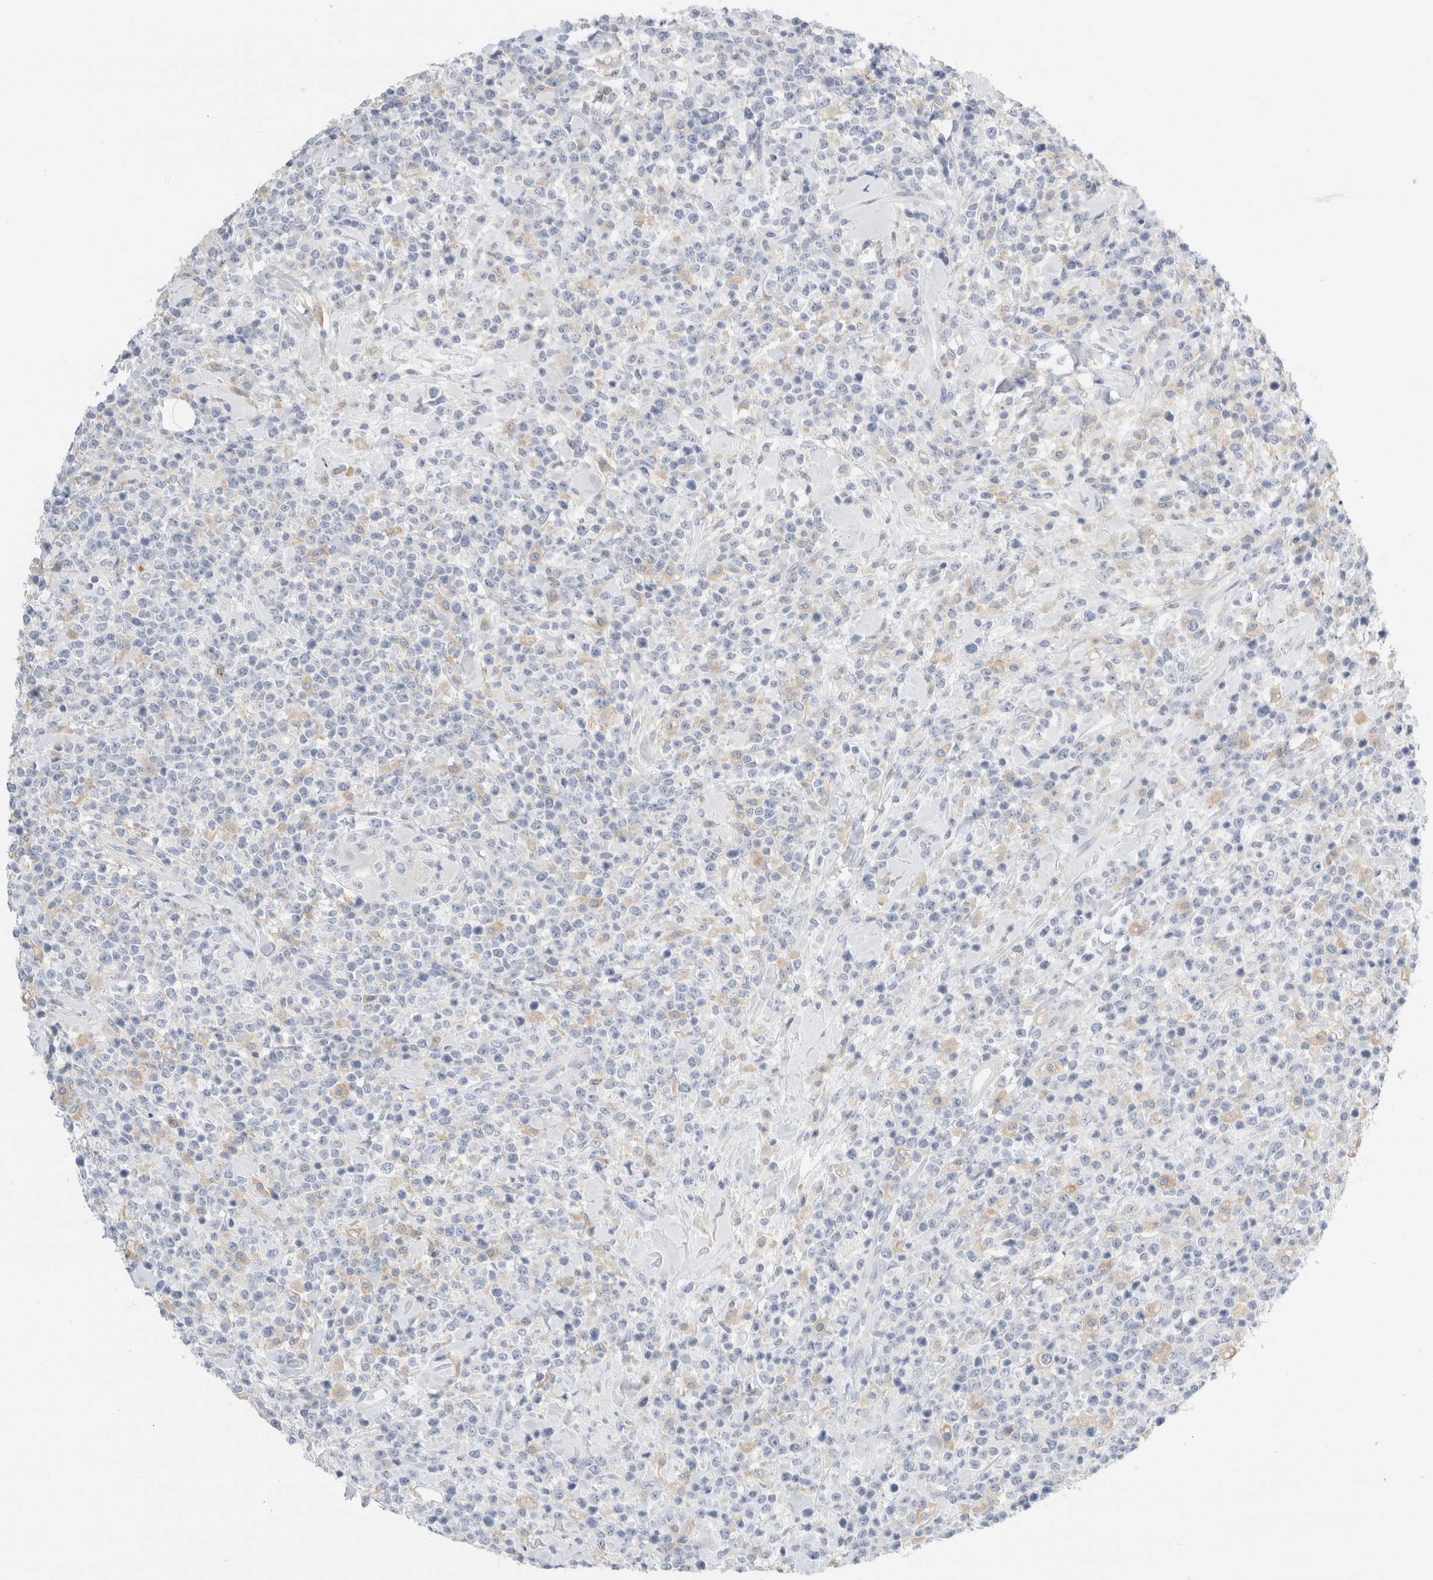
{"staining": {"intensity": "weak", "quantity": "<25%", "location": "cytoplasmic/membranous"}, "tissue": "lymphoma", "cell_type": "Tumor cells", "image_type": "cancer", "snomed": [{"axis": "morphology", "description": "Malignant lymphoma, non-Hodgkin's type, High grade"}, {"axis": "topography", "description": "Colon"}], "caption": "DAB (3,3'-diaminobenzidine) immunohistochemical staining of human high-grade malignant lymphoma, non-Hodgkin's type displays no significant expression in tumor cells.", "gene": "ADAM30", "patient": {"sex": "female", "age": 53}}